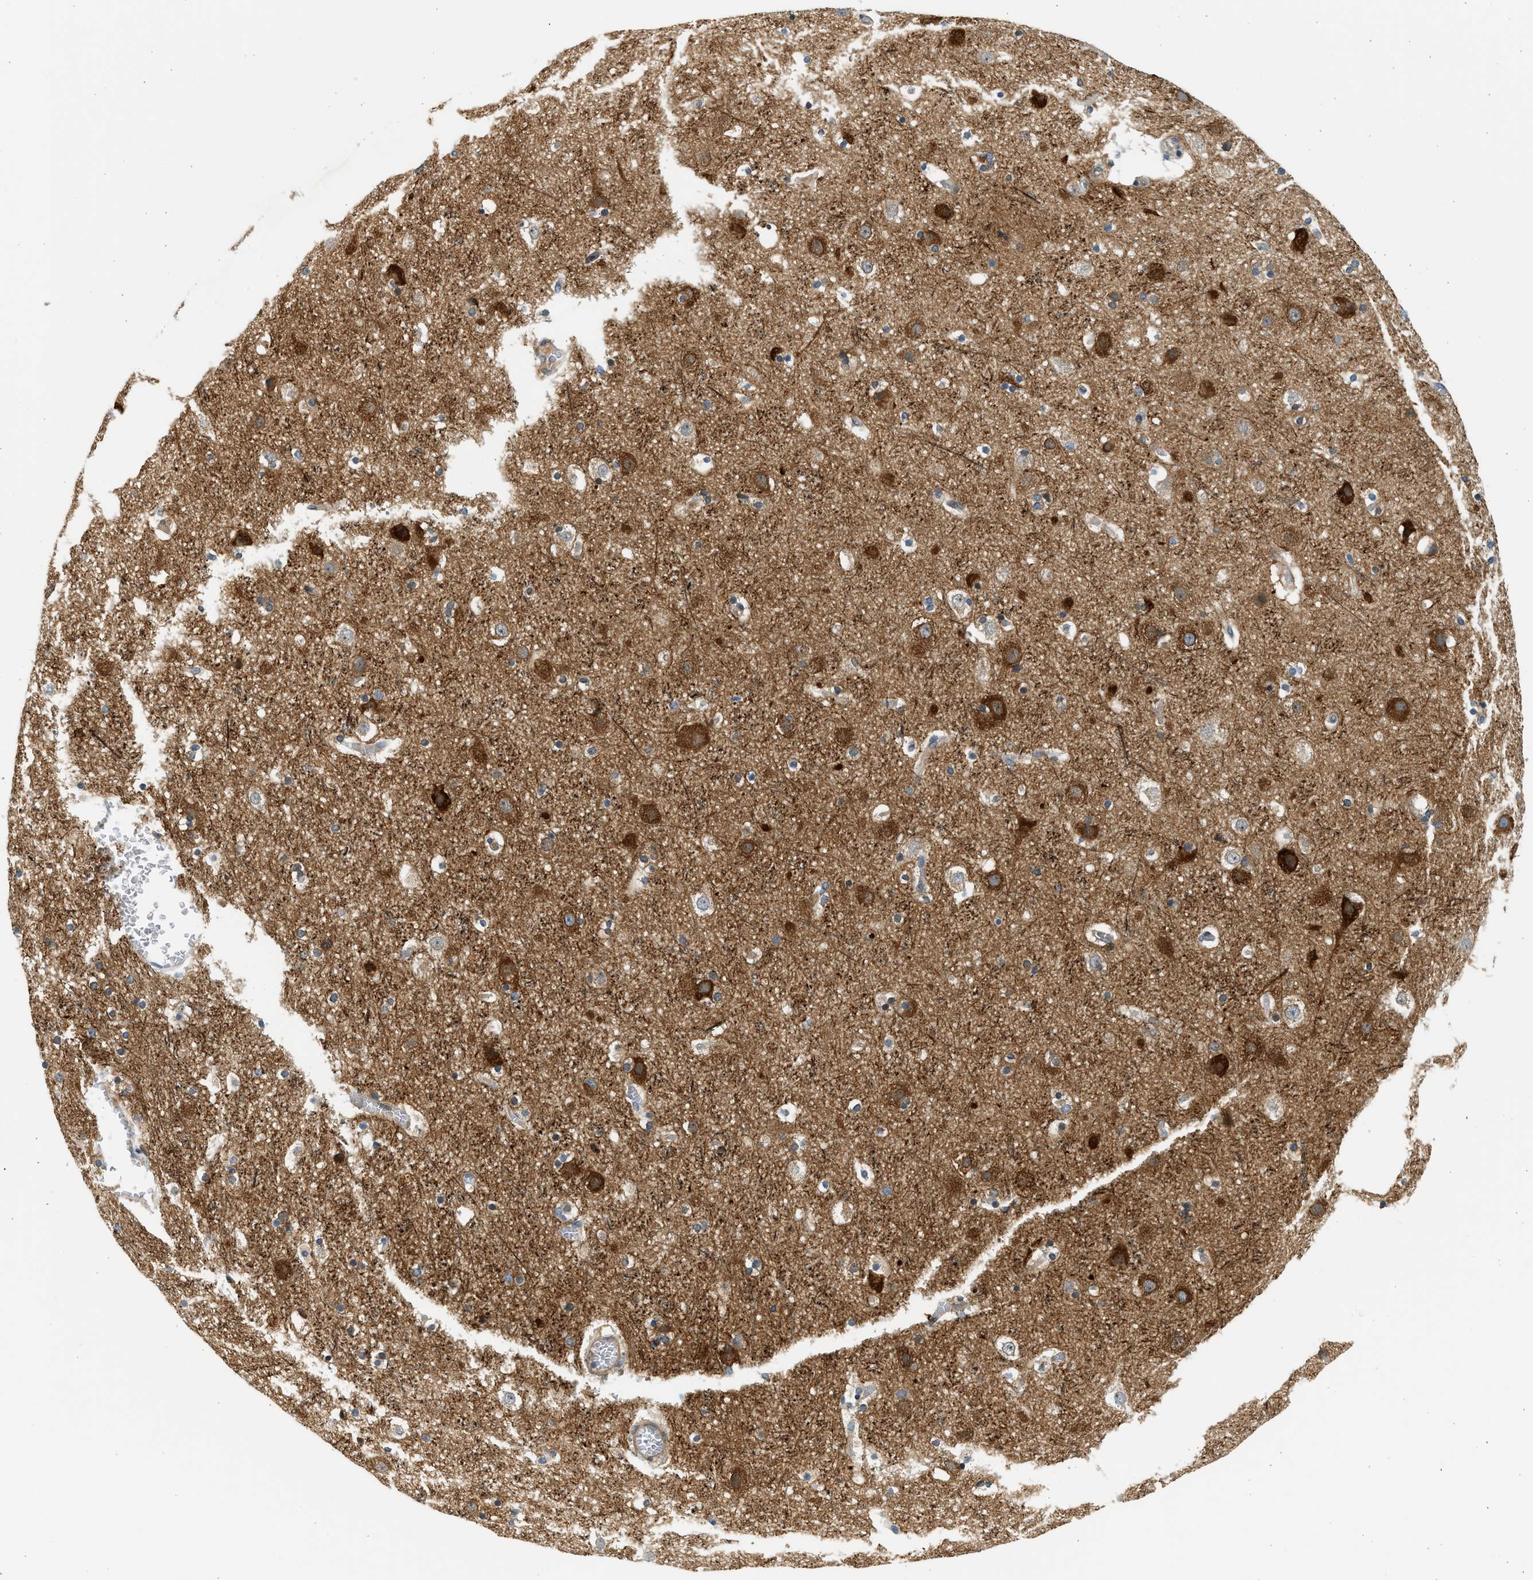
{"staining": {"intensity": "negative", "quantity": "none", "location": "none"}, "tissue": "cerebral cortex", "cell_type": "Endothelial cells", "image_type": "normal", "snomed": [{"axis": "morphology", "description": "Normal tissue, NOS"}, {"axis": "topography", "description": "Cerebral cortex"}], "caption": "The micrograph reveals no significant positivity in endothelial cells of cerebral cortex.", "gene": "KDELR2", "patient": {"sex": "male", "age": 45}}